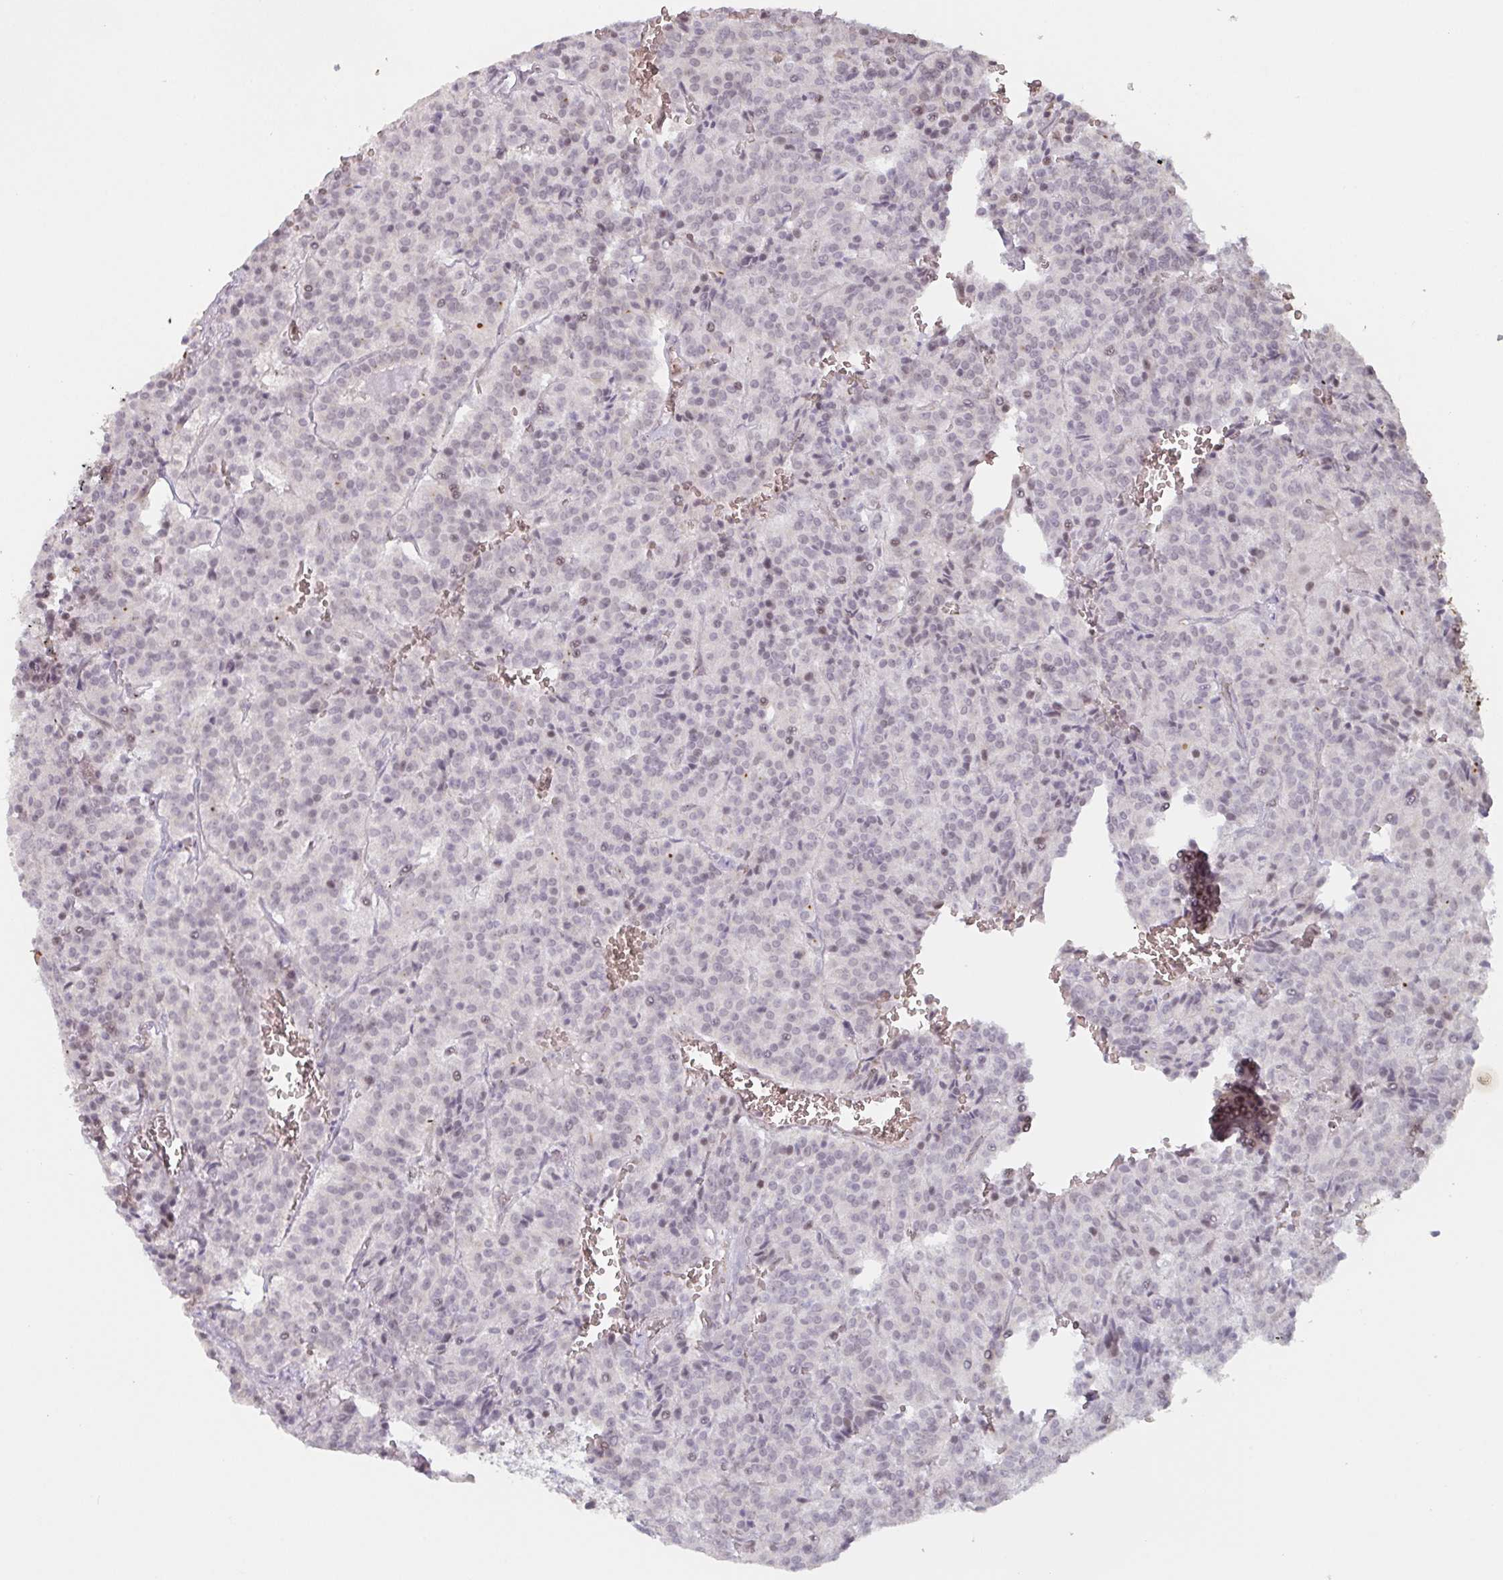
{"staining": {"intensity": "weak", "quantity": "25%-75%", "location": "nuclear"}, "tissue": "carcinoid", "cell_type": "Tumor cells", "image_type": "cancer", "snomed": [{"axis": "morphology", "description": "Carcinoid, malignant, NOS"}, {"axis": "topography", "description": "Lung"}], "caption": "About 25%-75% of tumor cells in malignant carcinoid show weak nuclear protein expression as visualized by brown immunohistochemical staining.", "gene": "NLRP13", "patient": {"sex": "male", "age": 70}}